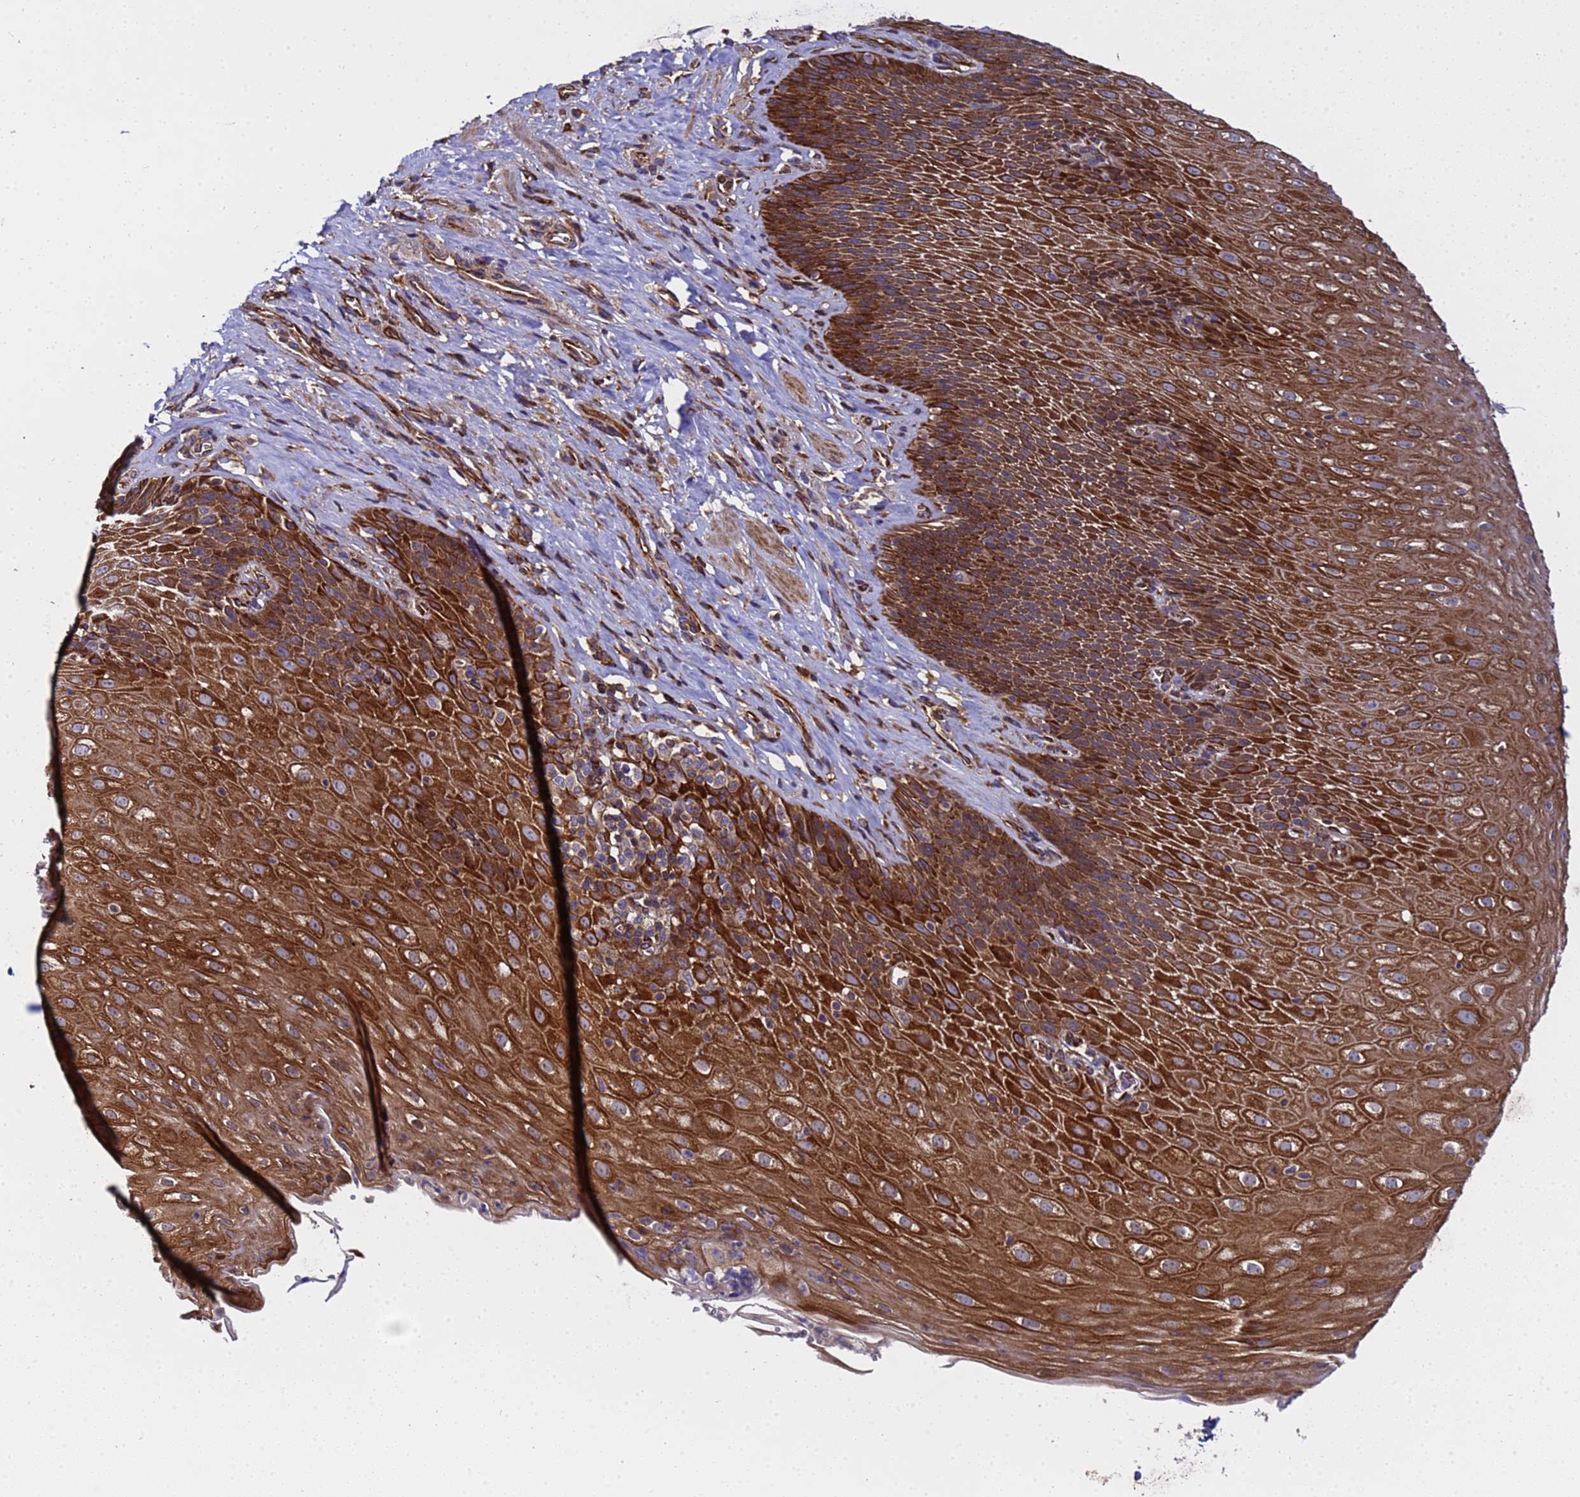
{"staining": {"intensity": "strong", "quantity": ">75%", "location": "cytoplasmic/membranous"}, "tissue": "esophagus", "cell_type": "Squamous epithelial cells", "image_type": "normal", "snomed": [{"axis": "morphology", "description": "Normal tissue, NOS"}, {"axis": "topography", "description": "Esophagus"}], "caption": "An immunohistochemistry image of unremarkable tissue is shown. Protein staining in brown highlights strong cytoplasmic/membranous positivity in esophagus within squamous epithelial cells. (DAB (3,3'-diaminobenzidine) IHC, brown staining for protein, blue staining for nuclei).", "gene": "MOCS1", "patient": {"sex": "female", "age": 61}}